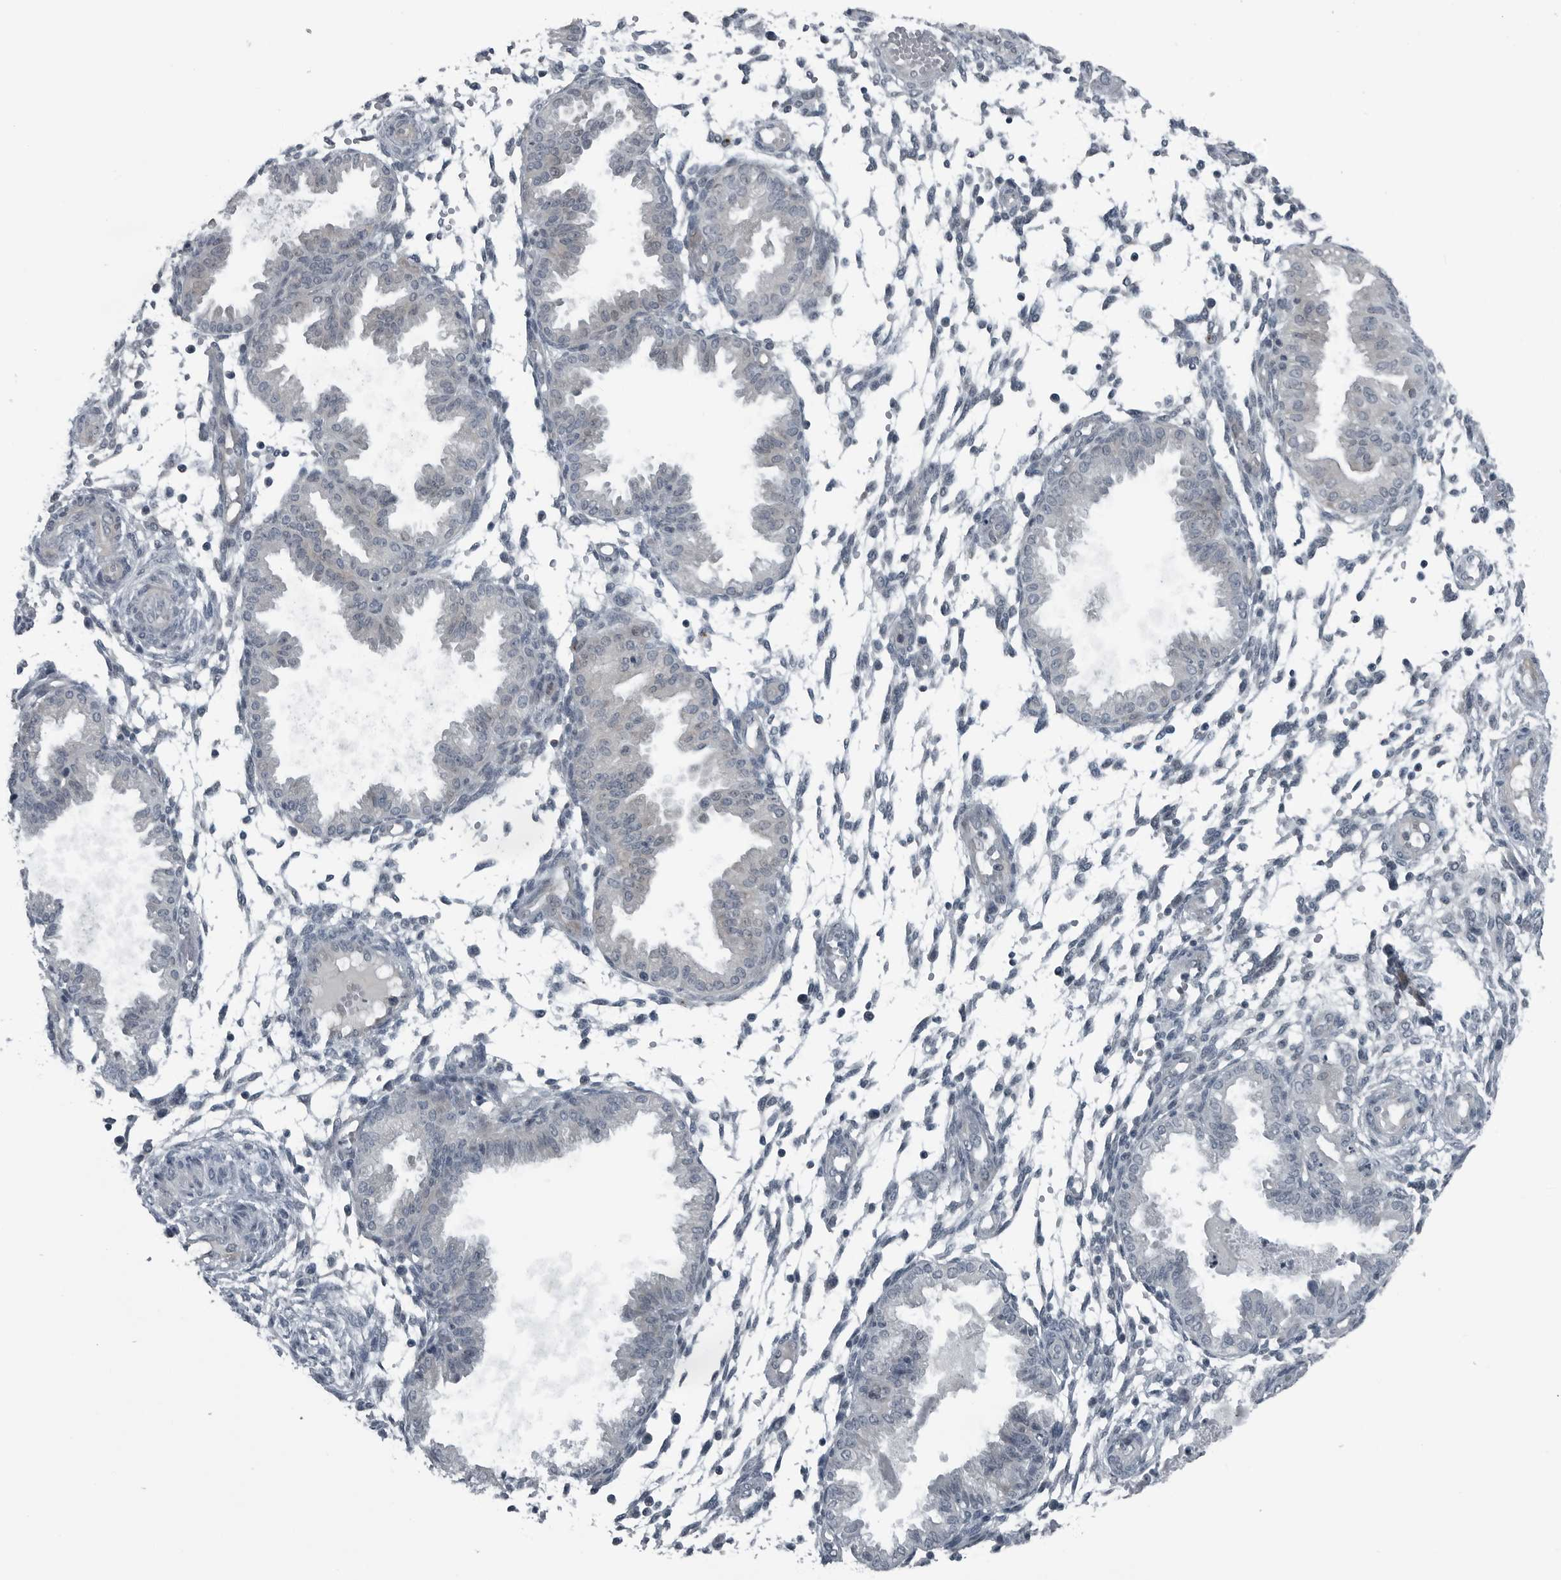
{"staining": {"intensity": "negative", "quantity": "none", "location": "none"}, "tissue": "endometrium", "cell_type": "Cells in endometrial stroma", "image_type": "normal", "snomed": [{"axis": "morphology", "description": "Normal tissue, NOS"}, {"axis": "topography", "description": "Endometrium"}], "caption": "This micrograph is of unremarkable endometrium stained with immunohistochemistry to label a protein in brown with the nuclei are counter-stained blue. There is no positivity in cells in endometrial stroma. Nuclei are stained in blue.", "gene": "GAK", "patient": {"sex": "female", "age": 33}}